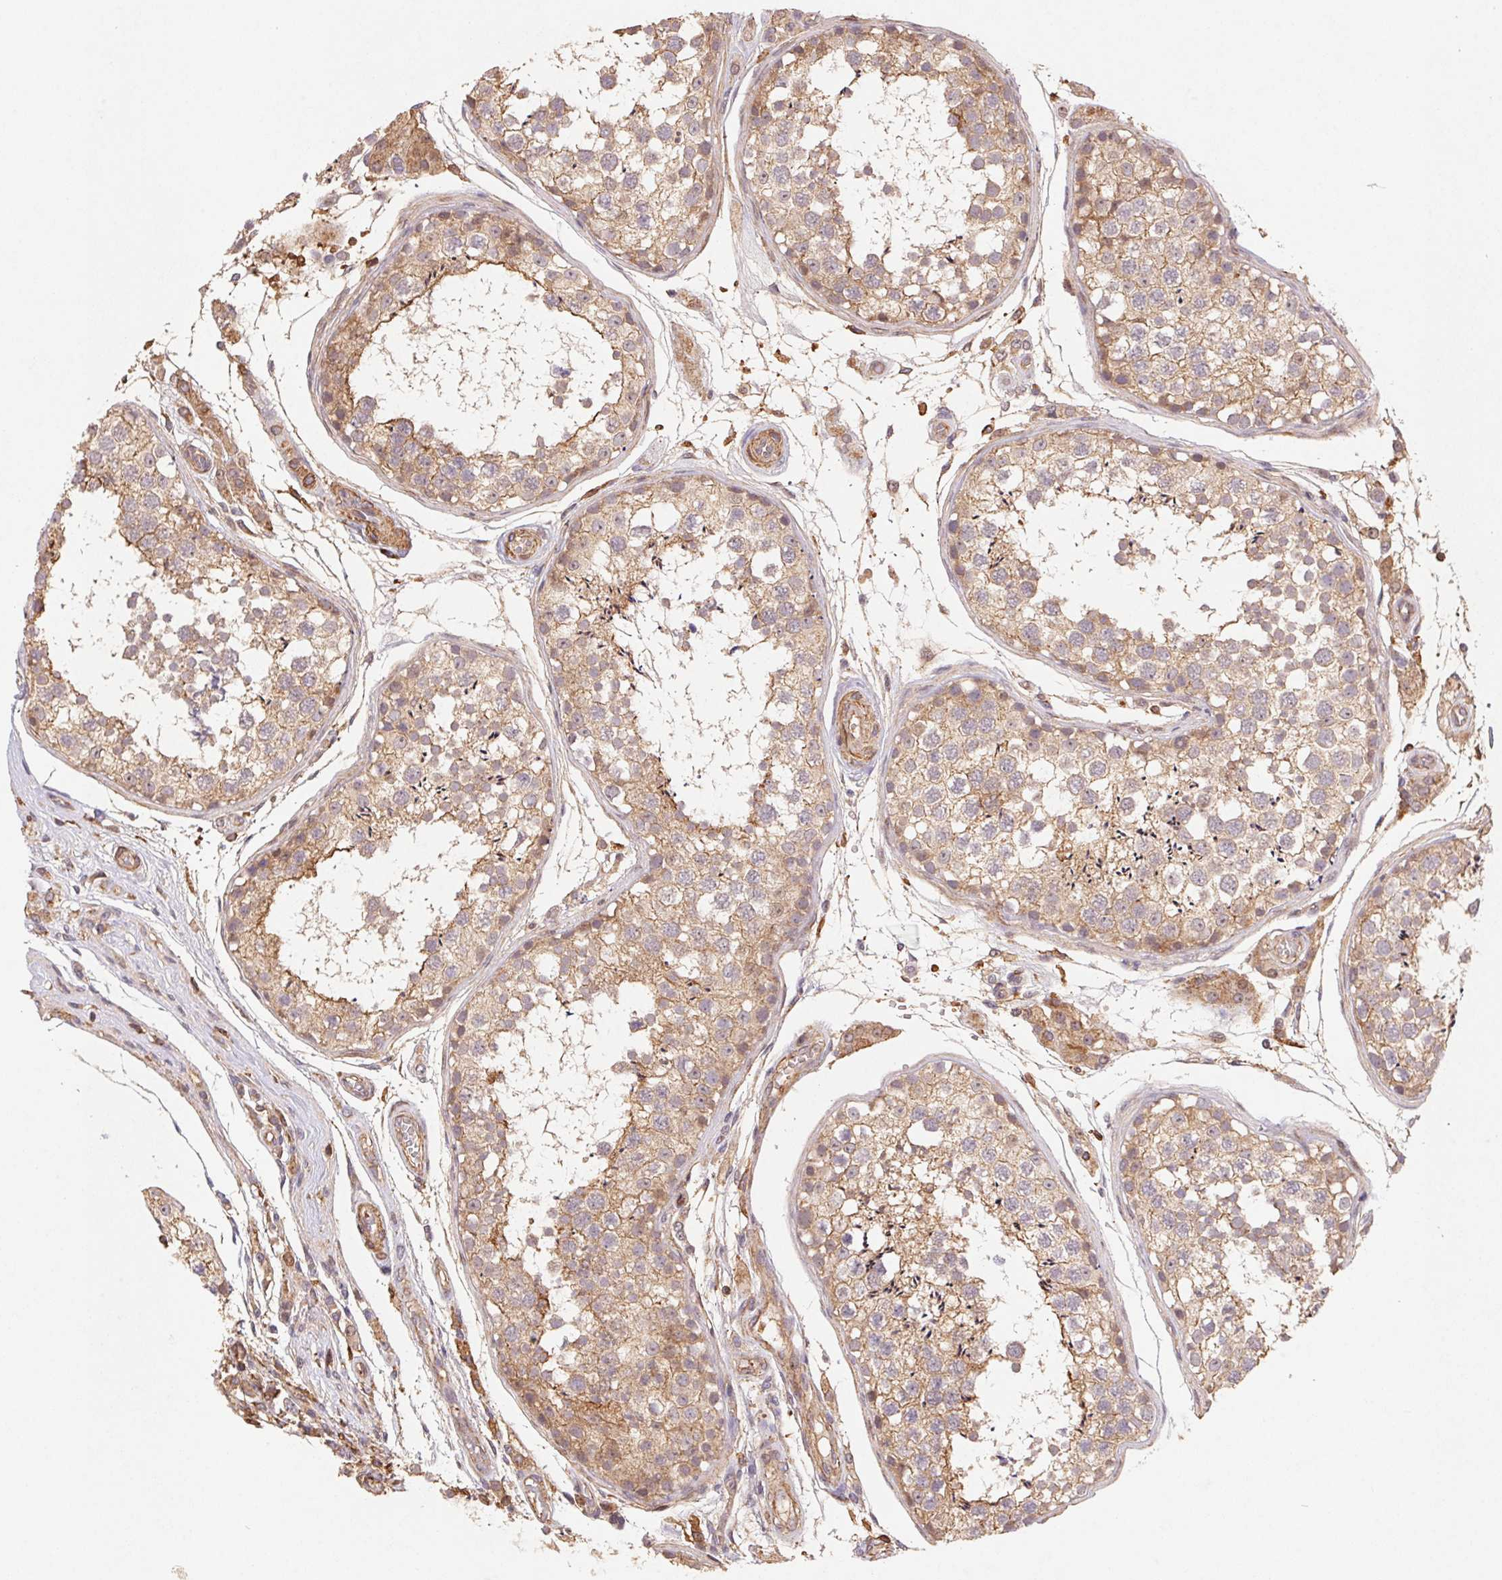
{"staining": {"intensity": "moderate", "quantity": ">75%", "location": "cytoplasmic/membranous"}, "tissue": "testis", "cell_type": "Cells in seminiferous ducts", "image_type": "normal", "snomed": [{"axis": "morphology", "description": "Normal tissue, NOS"}, {"axis": "morphology", "description": "Seminoma, NOS"}, {"axis": "topography", "description": "Testis"}], "caption": "Protein staining by IHC shows moderate cytoplasmic/membranous positivity in approximately >75% of cells in seminiferous ducts in unremarkable testis. (DAB (3,3'-diaminobenzidine) = brown stain, brightfield microscopy at high magnification).", "gene": "ATG10", "patient": {"sex": "male", "age": 29}}